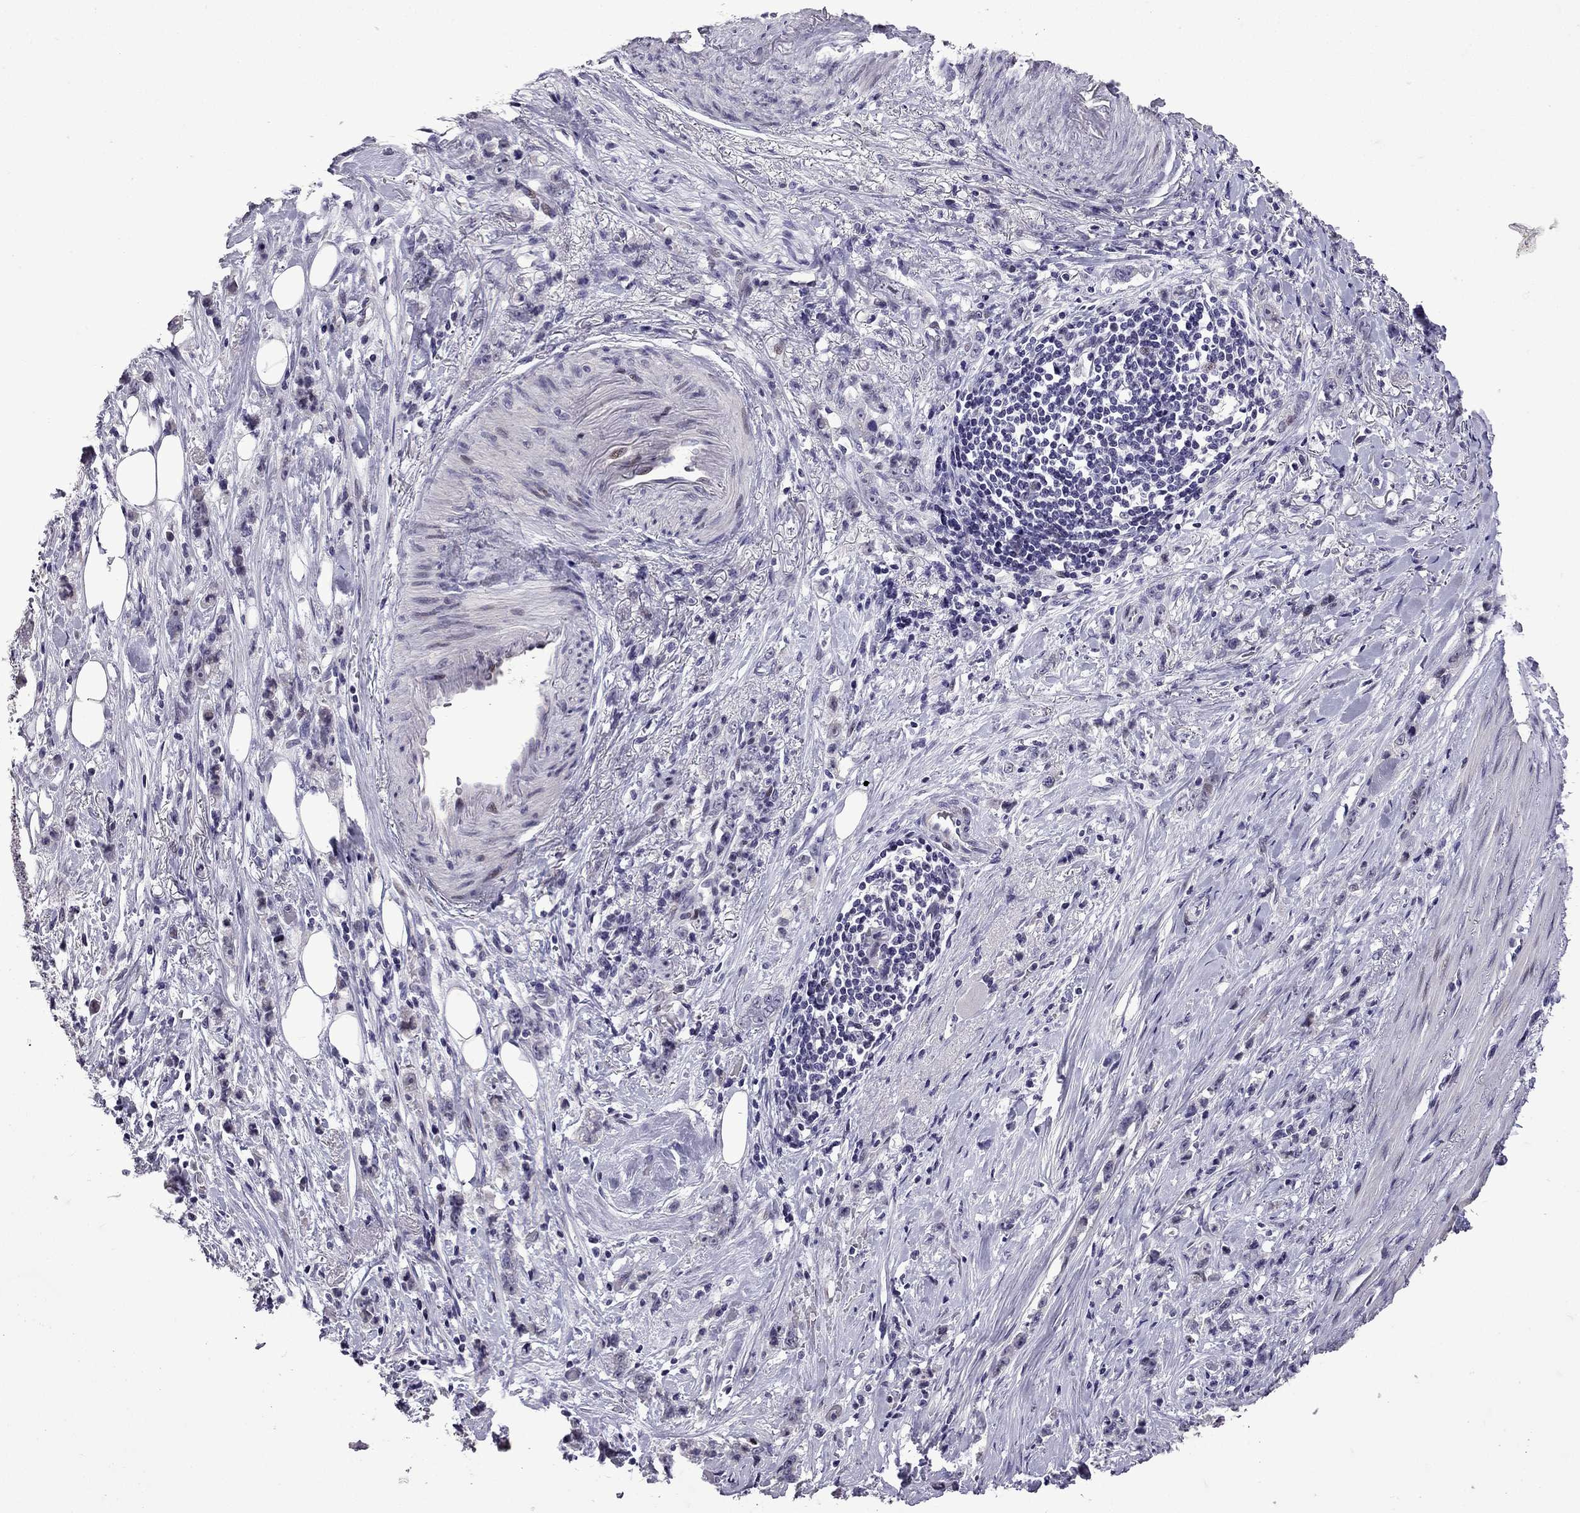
{"staining": {"intensity": "negative", "quantity": "none", "location": "none"}, "tissue": "stomach cancer", "cell_type": "Tumor cells", "image_type": "cancer", "snomed": [{"axis": "morphology", "description": "Adenocarcinoma, NOS"}, {"axis": "topography", "description": "Stomach, lower"}], "caption": "Tumor cells show no significant staining in stomach cancer.", "gene": "TTN", "patient": {"sex": "male", "age": 88}}